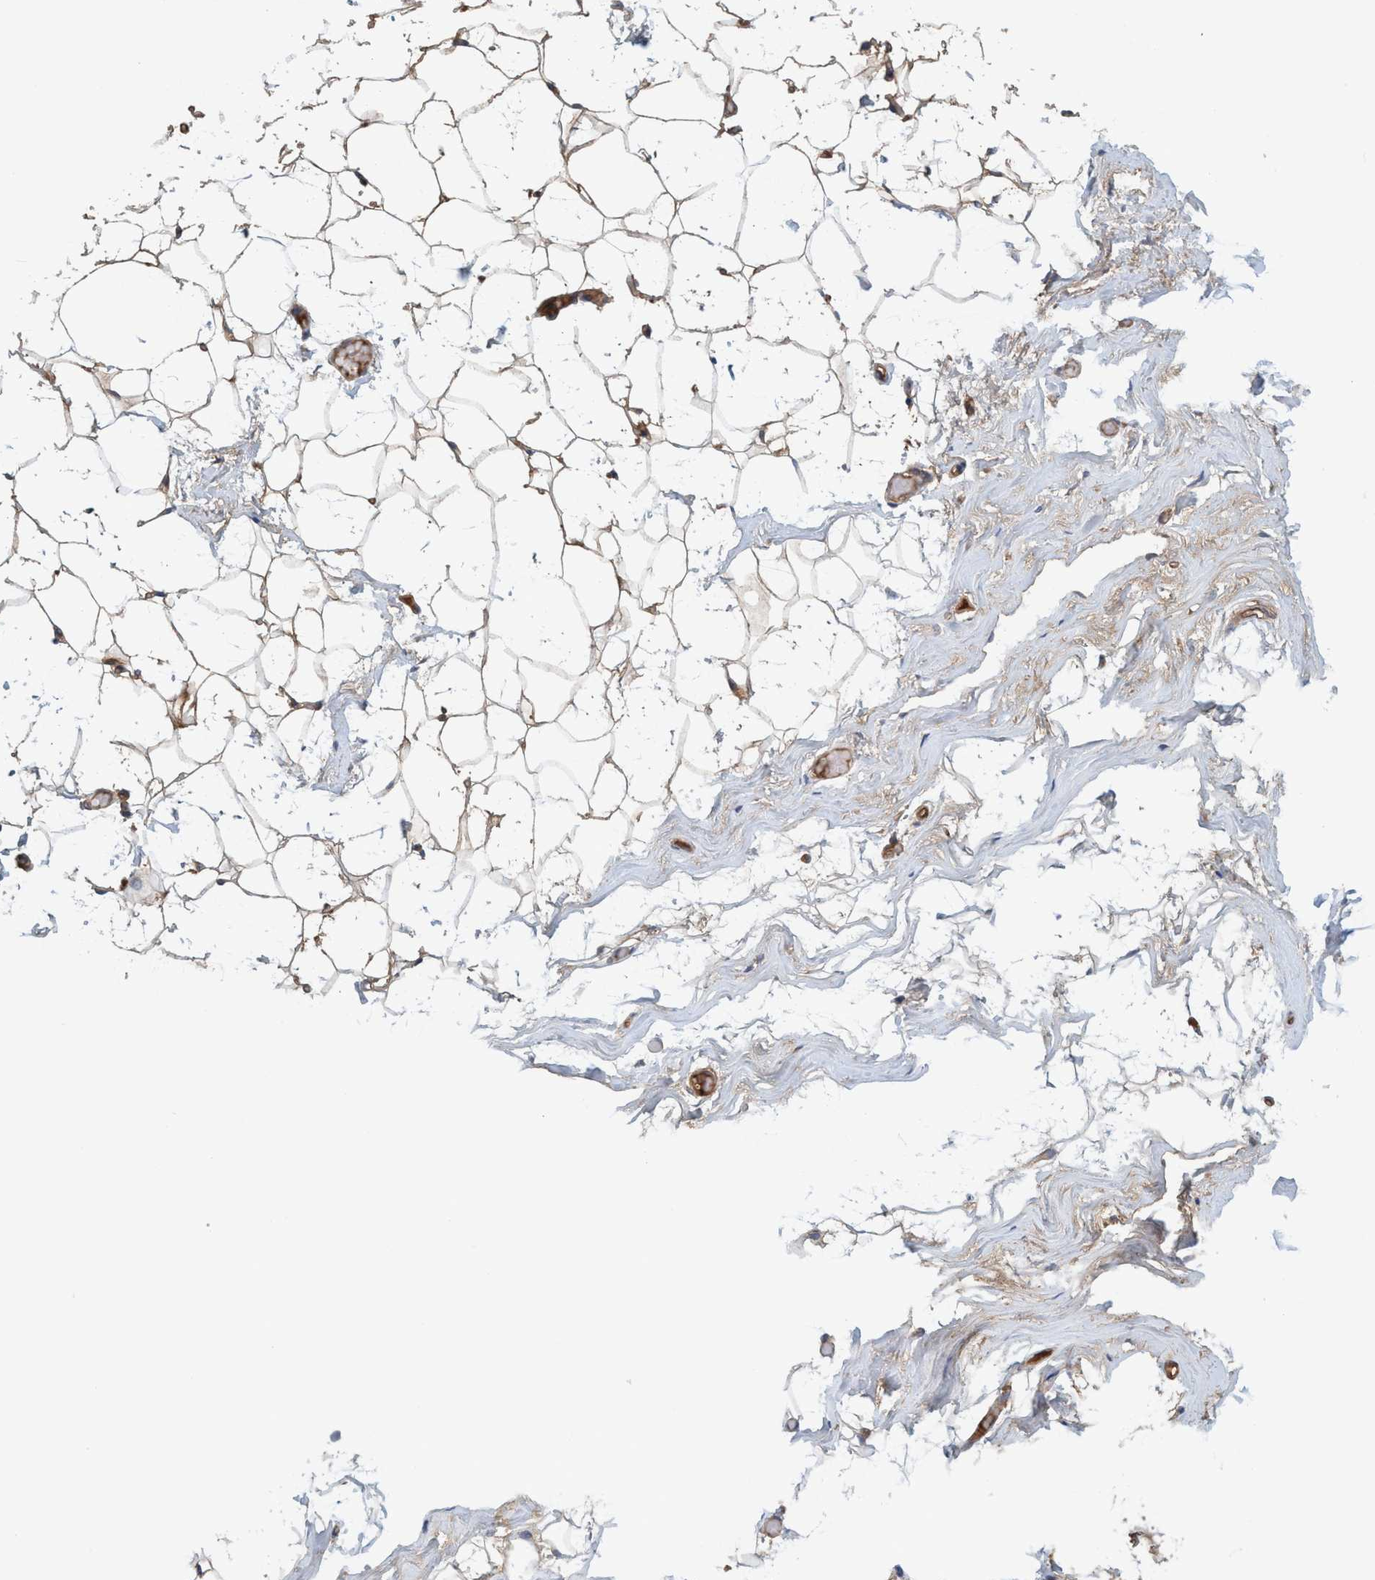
{"staining": {"intensity": "moderate", "quantity": ">75%", "location": "cytoplasmic/membranous"}, "tissue": "adipose tissue", "cell_type": "Adipocytes", "image_type": "normal", "snomed": [{"axis": "morphology", "description": "Normal tissue, NOS"}, {"axis": "topography", "description": "Breast"}, {"axis": "topography", "description": "Soft tissue"}], "caption": "Protein staining shows moderate cytoplasmic/membranous staining in about >75% of adipocytes in normal adipose tissue. (DAB IHC with brightfield microscopy, high magnification).", "gene": "SPECC1", "patient": {"sex": "female", "age": 75}}